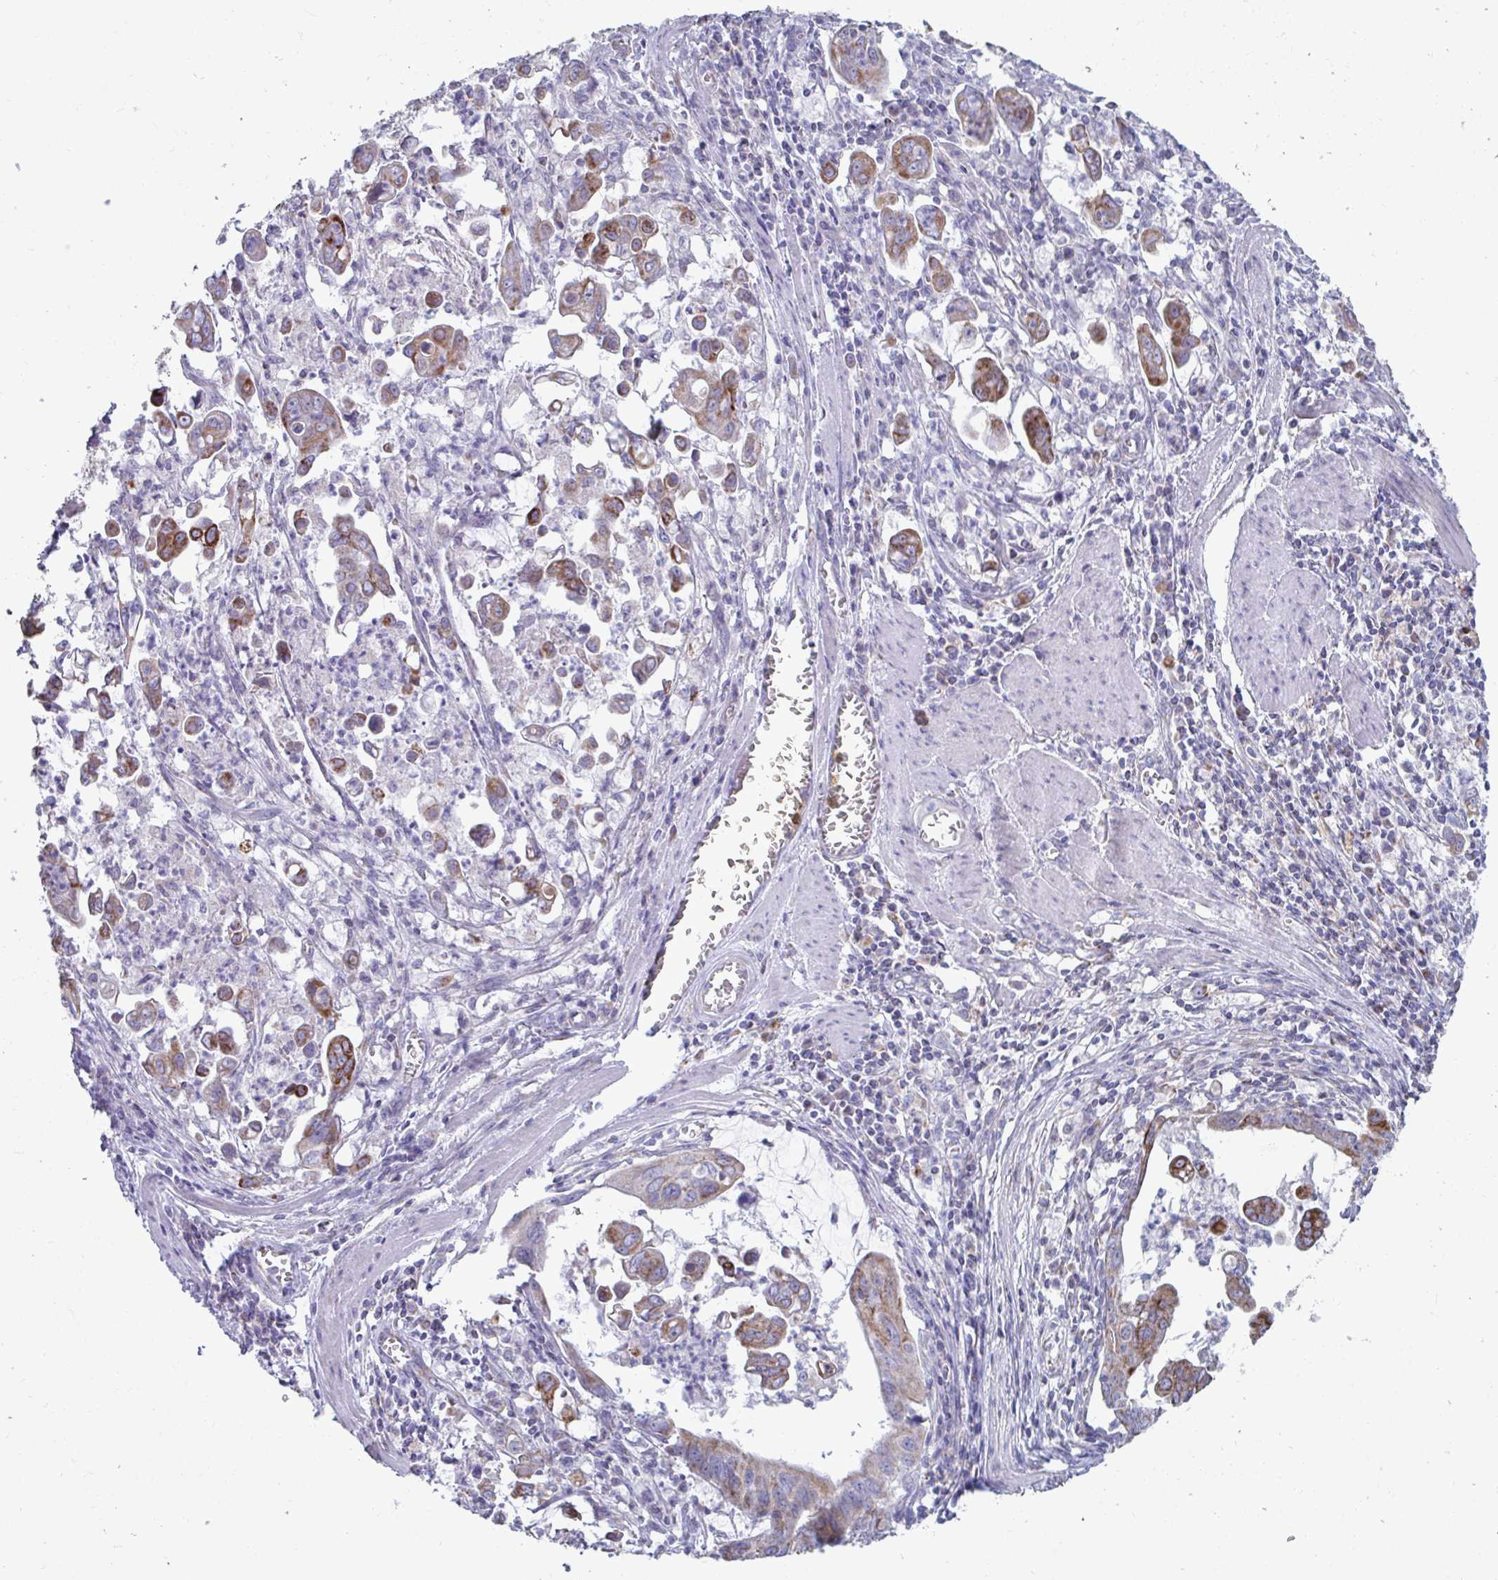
{"staining": {"intensity": "moderate", "quantity": "25%-75%", "location": "cytoplasmic/membranous"}, "tissue": "stomach cancer", "cell_type": "Tumor cells", "image_type": "cancer", "snomed": [{"axis": "morphology", "description": "Adenocarcinoma, NOS"}, {"axis": "topography", "description": "Stomach, upper"}], "caption": "Immunohistochemical staining of stomach adenocarcinoma reveals medium levels of moderate cytoplasmic/membranous protein staining in about 25%-75% of tumor cells.", "gene": "BCAT2", "patient": {"sex": "male", "age": 80}}